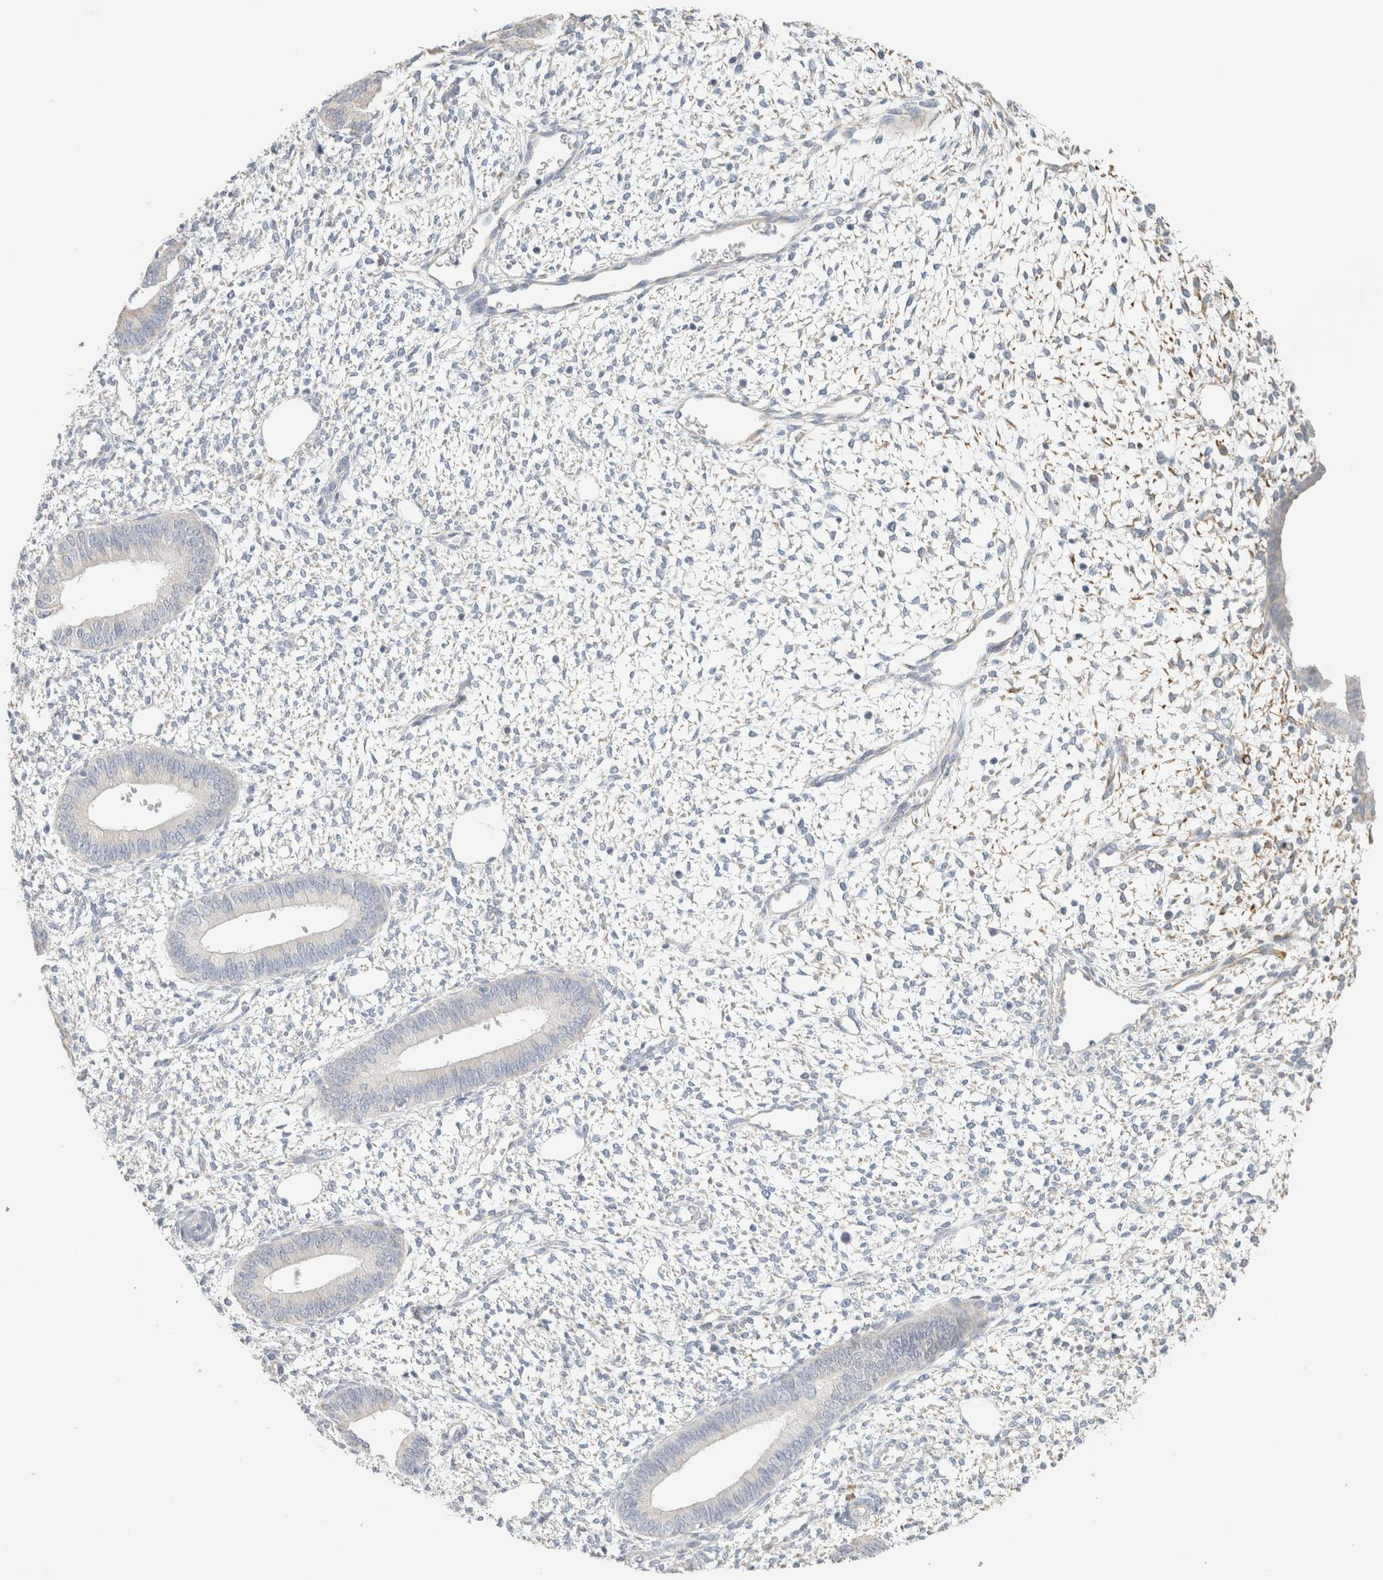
{"staining": {"intensity": "weak", "quantity": "<25%", "location": "cytoplasmic/membranous"}, "tissue": "endometrium", "cell_type": "Cells in endometrial stroma", "image_type": "normal", "snomed": [{"axis": "morphology", "description": "Normal tissue, NOS"}, {"axis": "topography", "description": "Endometrium"}], "caption": "This photomicrograph is of unremarkable endometrium stained with immunohistochemistry (IHC) to label a protein in brown with the nuclei are counter-stained blue. There is no staining in cells in endometrial stroma. The staining was performed using DAB (3,3'-diaminobenzidine) to visualize the protein expression in brown, while the nuclei were stained in blue with hematoxylin (Magnification: 20x).", "gene": "NEFM", "patient": {"sex": "female", "age": 46}}